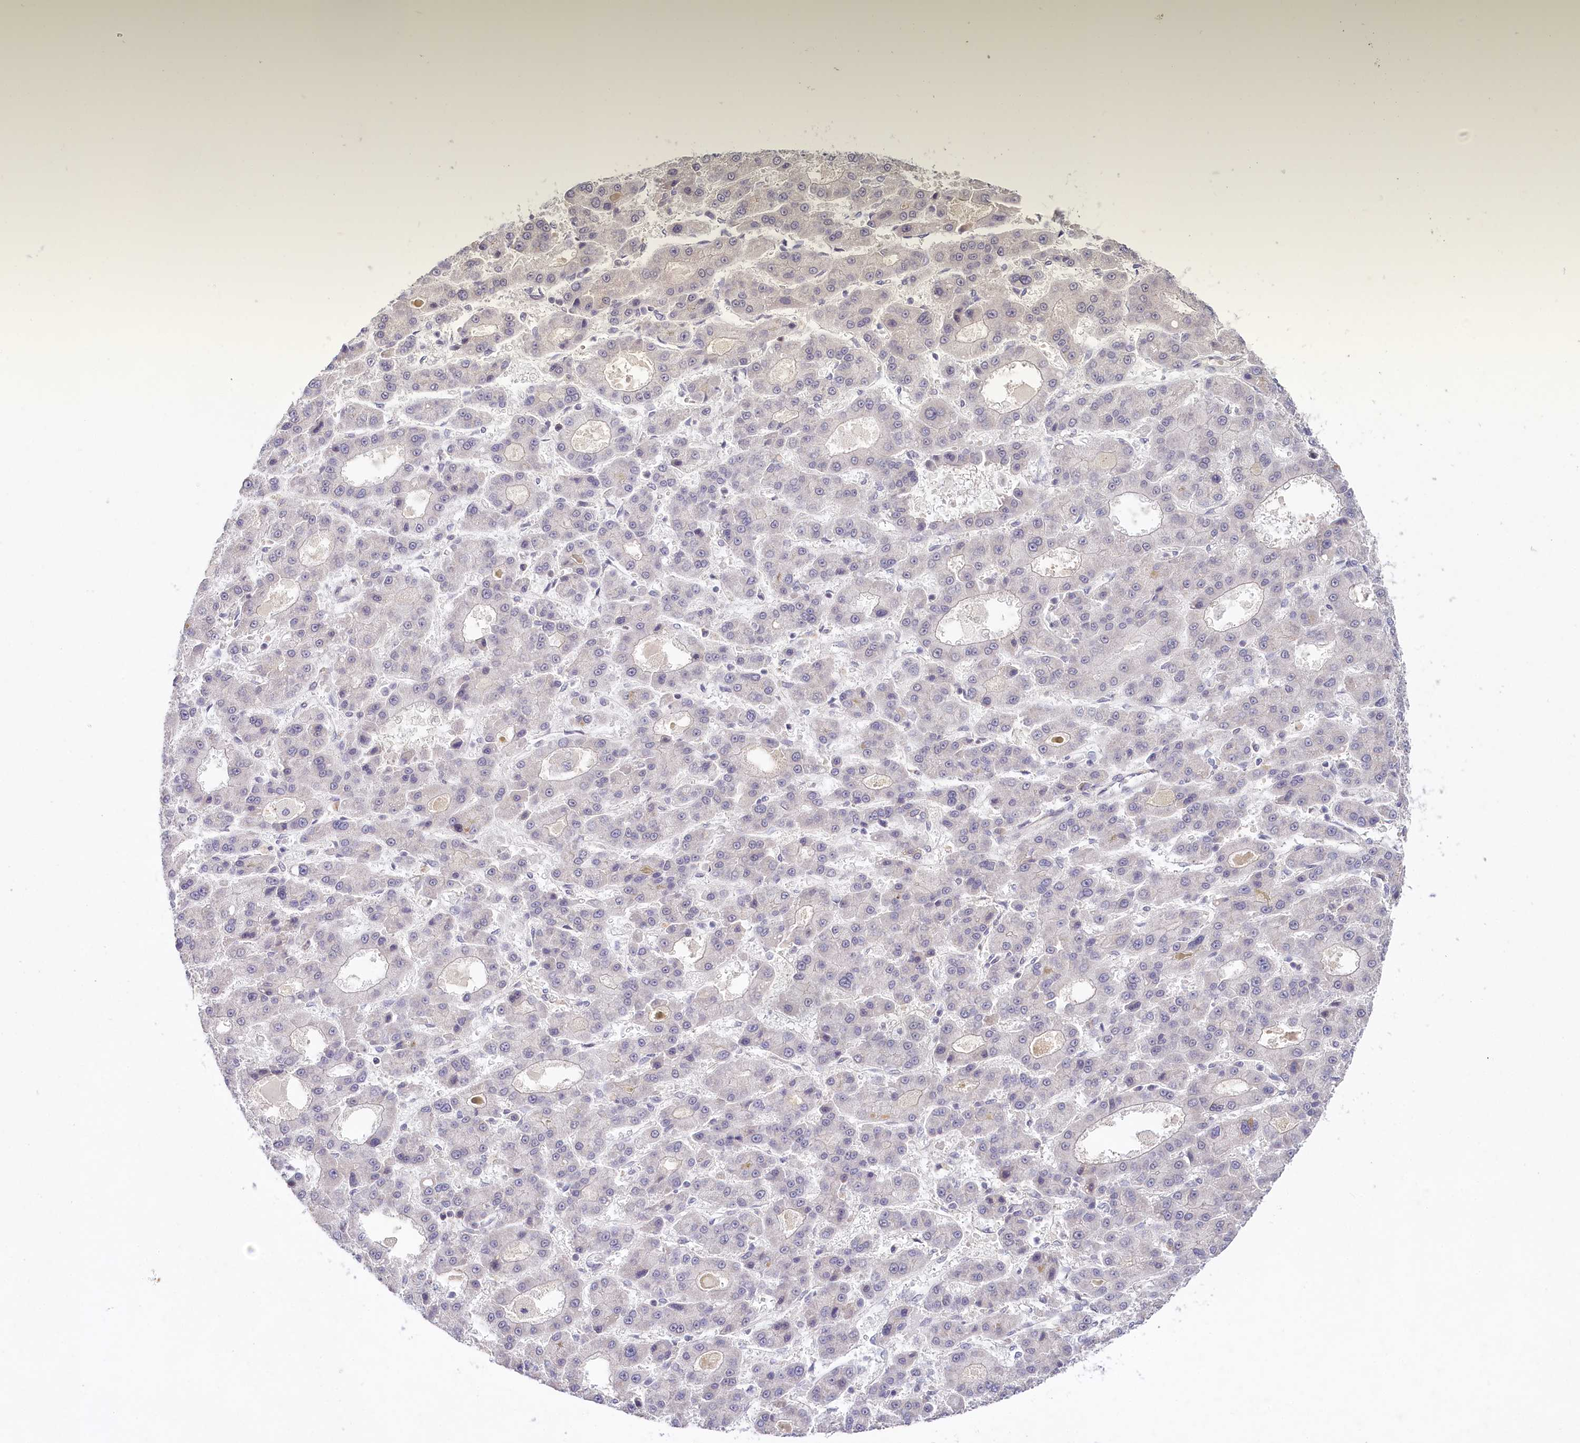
{"staining": {"intensity": "negative", "quantity": "none", "location": "none"}, "tissue": "liver cancer", "cell_type": "Tumor cells", "image_type": "cancer", "snomed": [{"axis": "morphology", "description": "Carcinoma, Hepatocellular, NOS"}, {"axis": "topography", "description": "Liver"}], "caption": "Tumor cells are negative for protein expression in human liver hepatocellular carcinoma. Nuclei are stained in blue.", "gene": "AMTN", "patient": {"sex": "male", "age": 70}}